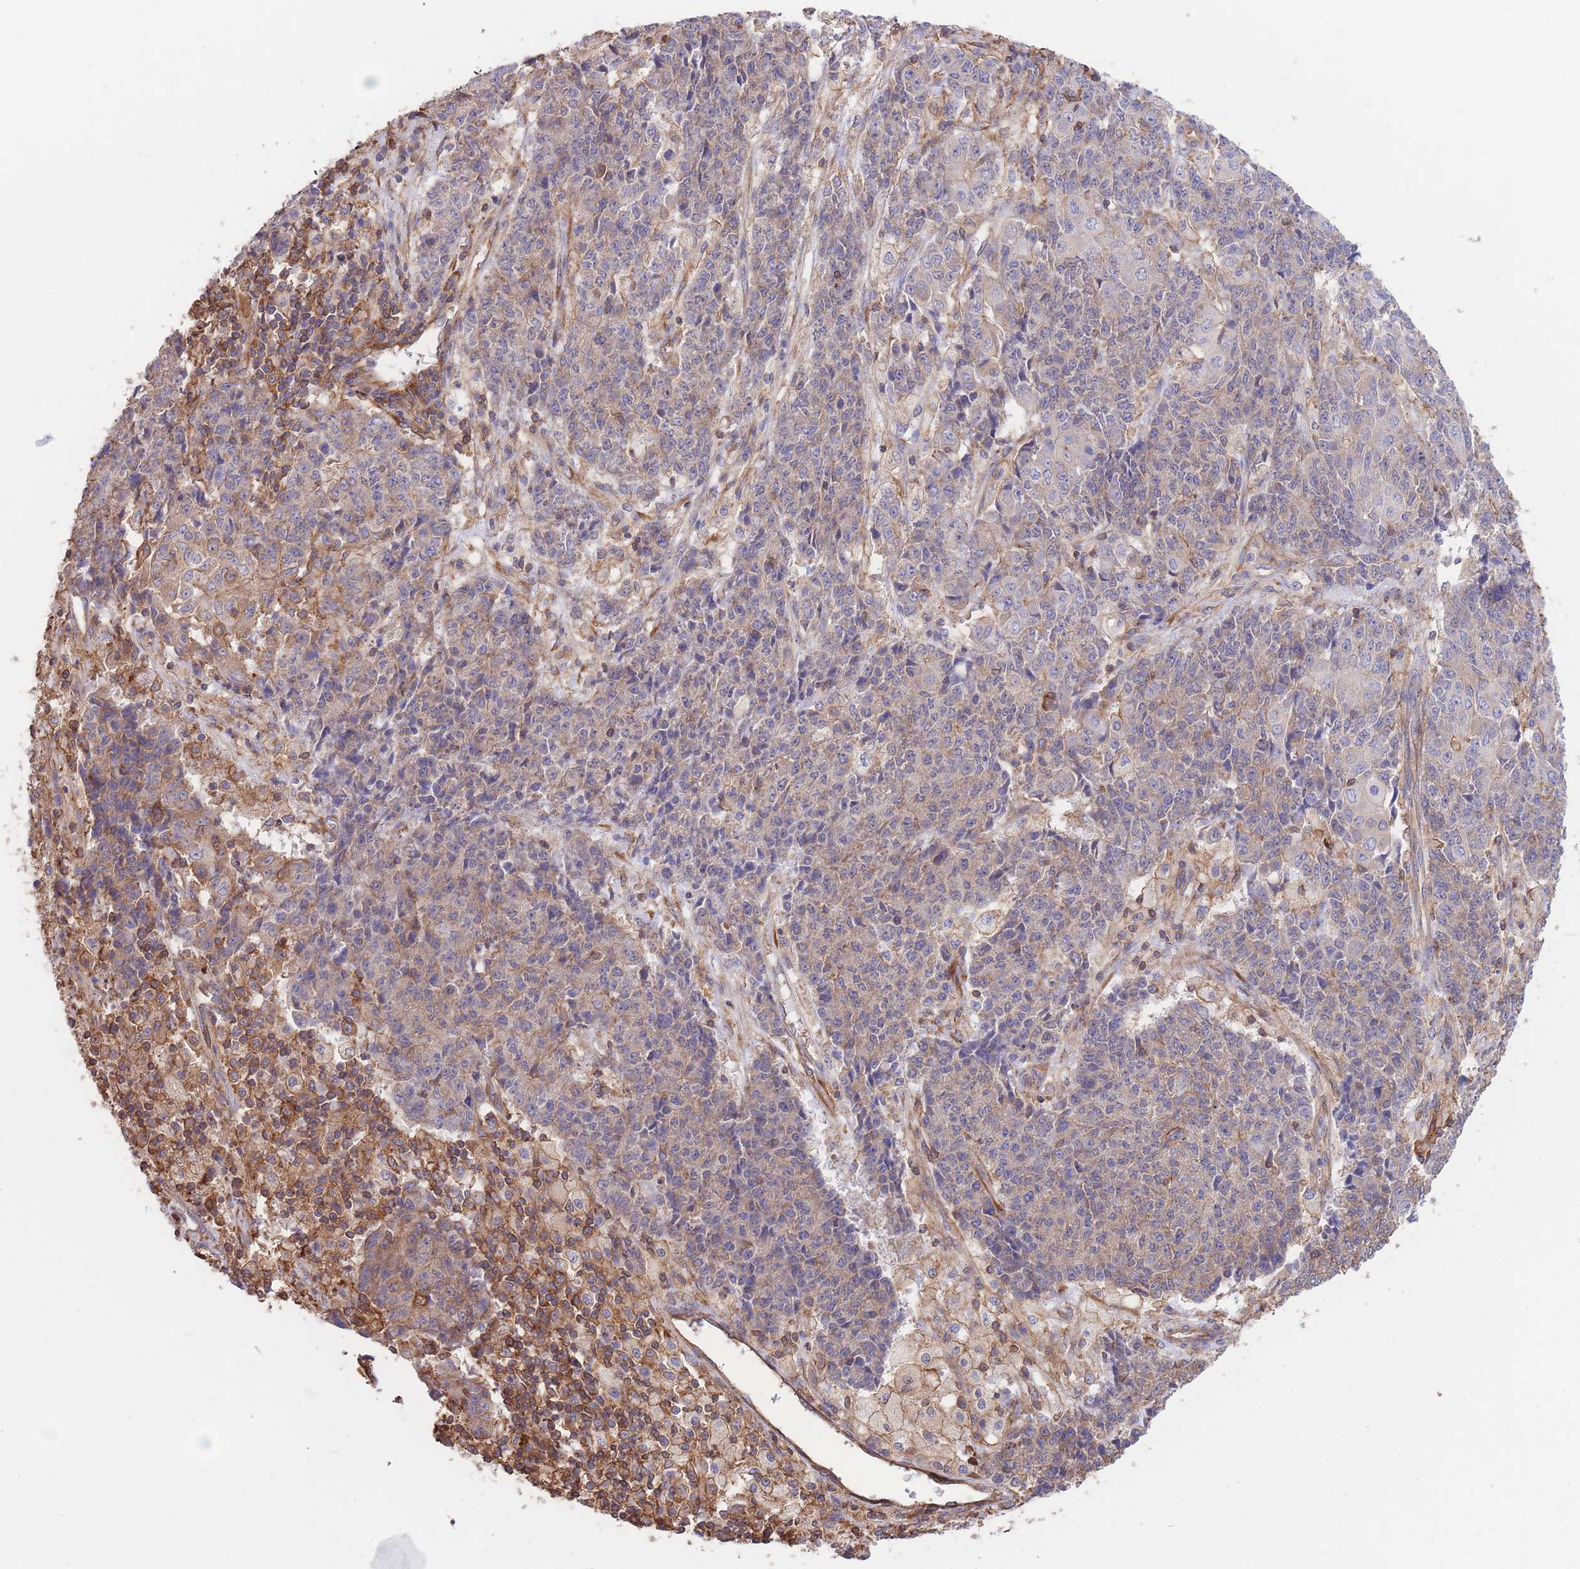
{"staining": {"intensity": "weak", "quantity": "25%-75%", "location": "cytoplasmic/membranous"}, "tissue": "ovarian cancer", "cell_type": "Tumor cells", "image_type": "cancer", "snomed": [{"axis": "morphology", "description": "Carcinoma, endometroid"}, {"axis": "topography", "description": "Ovary"}], "caption": "The histopathology image exhibits staining of ovarian endometroid carcinoma, revealing weak cytoplasmic/membranous protein expression (brown color) within tumor cells. (Brightfield microscopy of DAB IHC at high magnification).", "gene": "LRRN4CL", "patient": {"sex": "female", "age": 42}}